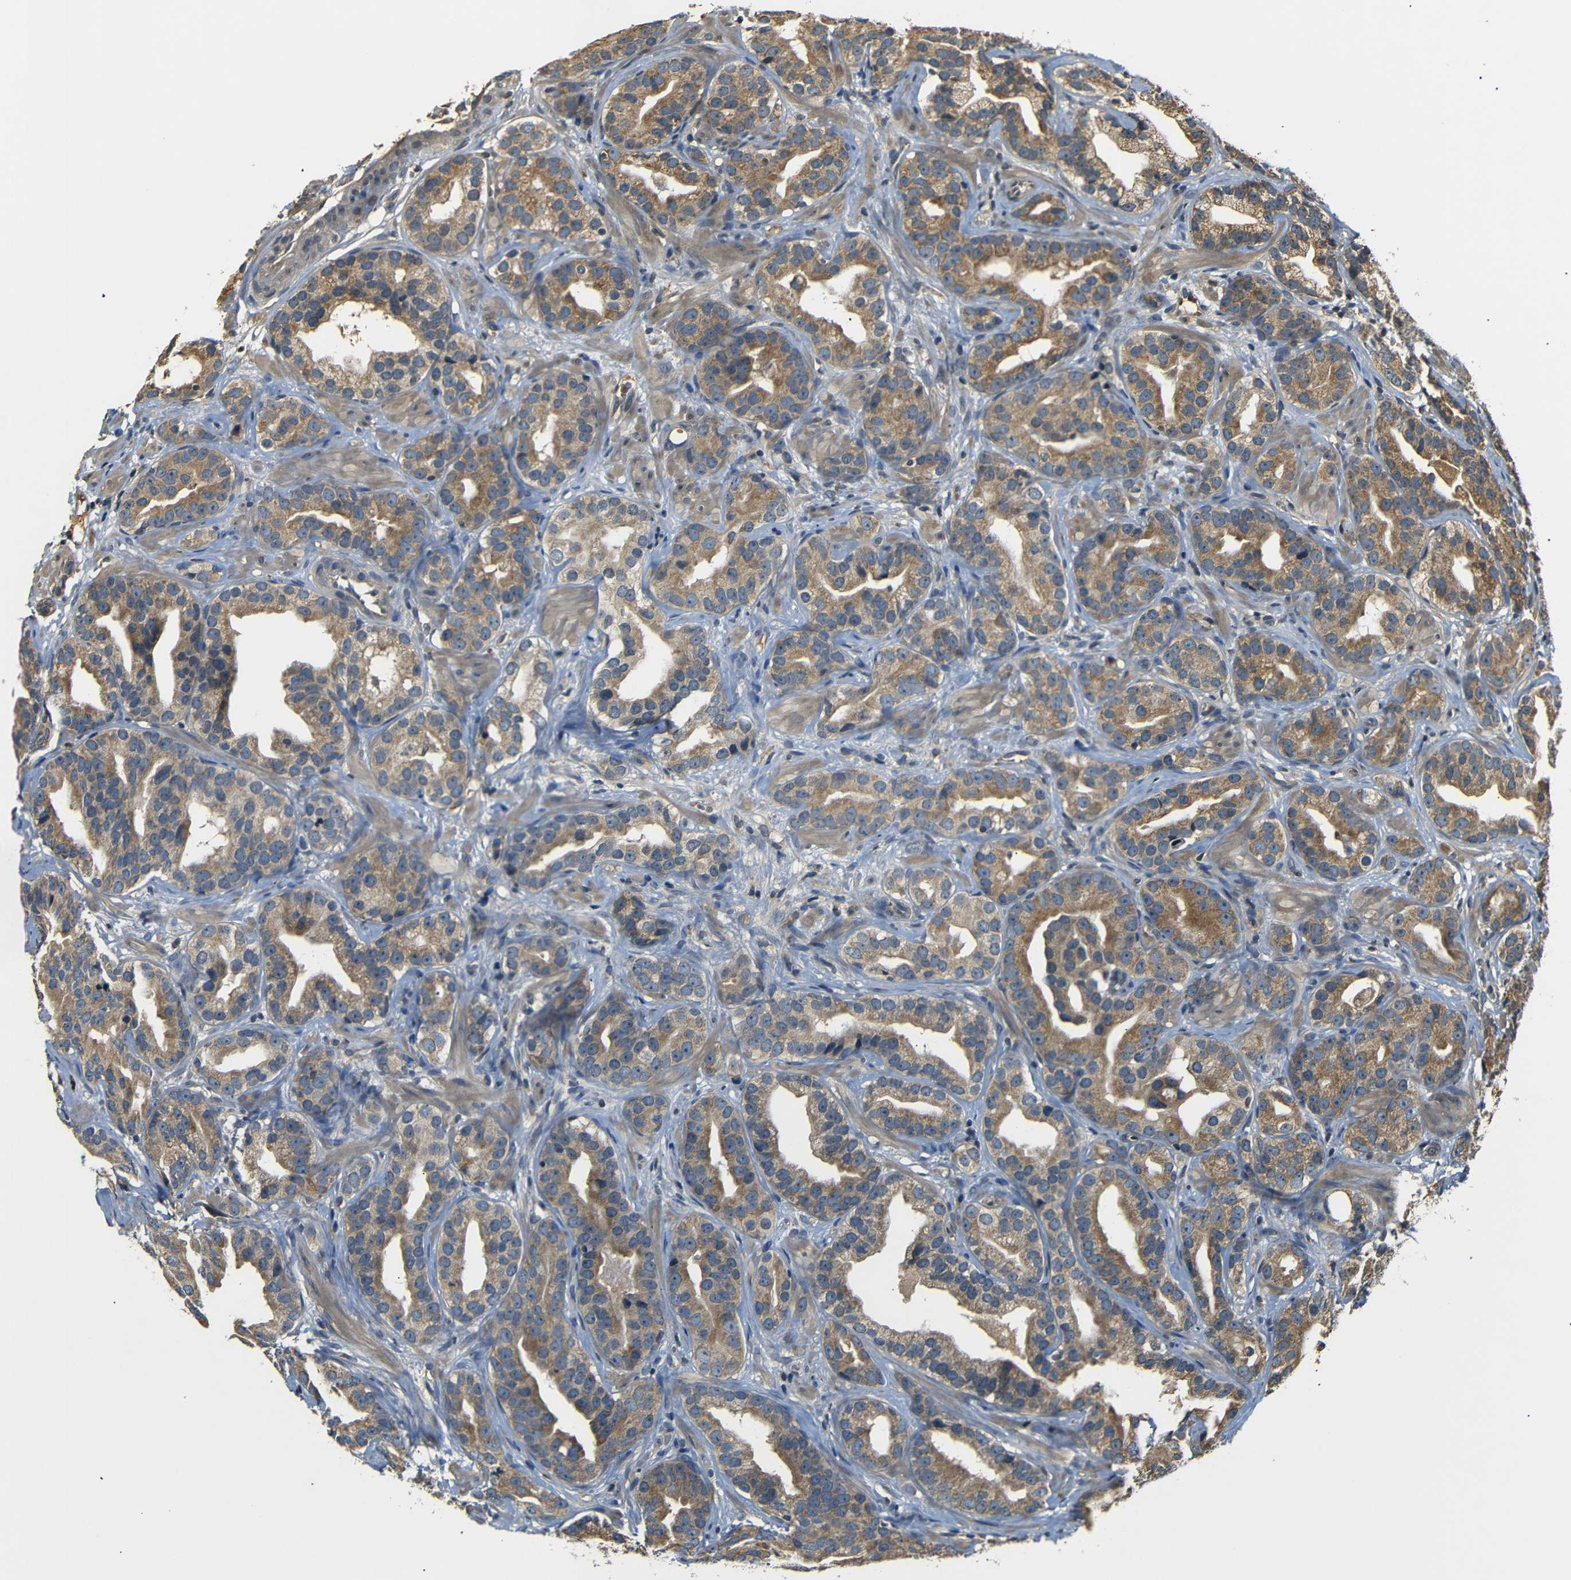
{"staining": {"intensity": "moderate", "quantity": ">75%", "location": "cytoplasmic/membranous"}, "tissue": "prostate cancer", "cell_type": "Tumor cells", "image_type": "cancer", "snomed": [{"axis": "morphology", "description": "Adenocarcinoma, Low grade"}, {"axis": "topography", "description": "Prostate"}], "caption": "Immunohistochemistry (IHC) micrograph of neoplastic tissue: human adenocarcinoma (low-grade) (prostate) stained using immunohistochemistry (IHC) exhibits medium levels of moderate protein expression localized specifically in the cytoplasmic/membranous of tumor cells, appearing as a cytoplasmic/membranous brown color.", "gene": "TANK", "patient": {"sex": "male", "age": 59}}